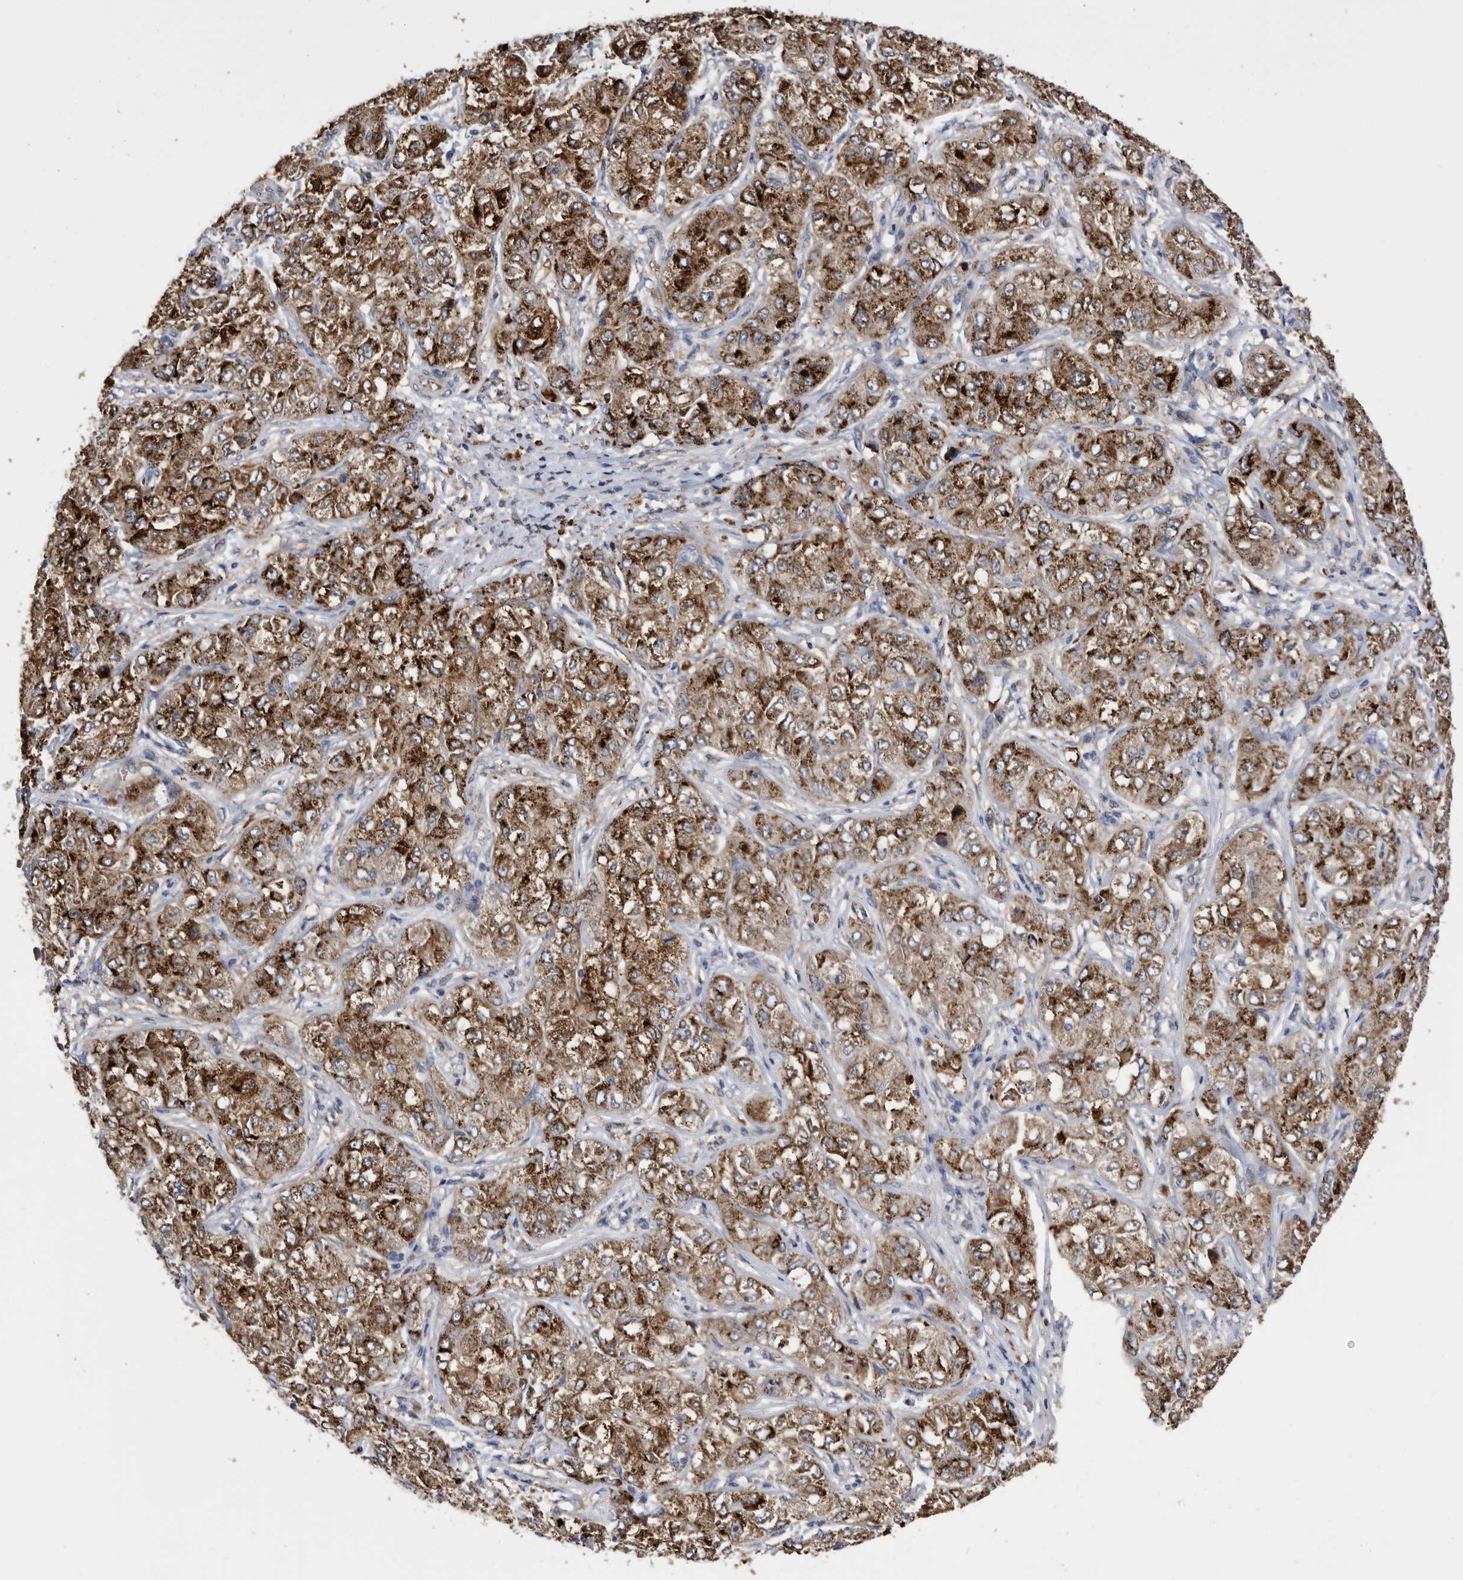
{"staining": {"intensity": "strong", "quantity": ">75%", "location": "cytoplasmic/membranous"}, "tissue": "liver cancer", "cell_type": "Tumor cells", "image_type": "cancer", "snomed": [{"axis": "morphology", "description": "Carcinoma, Hepatocellular, NOS"}, {"axis": "topography", "description": "Liver"}], "caption": "Brown immunohistochemical staining in human hepatocellular carcinoma (liver) exhibits strong cytoplasmic/membranous positivity in approximately >75% of tumor cells. Immunohistochemistry stains the protein in brown and the nuclei are stained blue.", "gene": "CRISPLD2", "patient": {"sex": "male", "age": 80}}